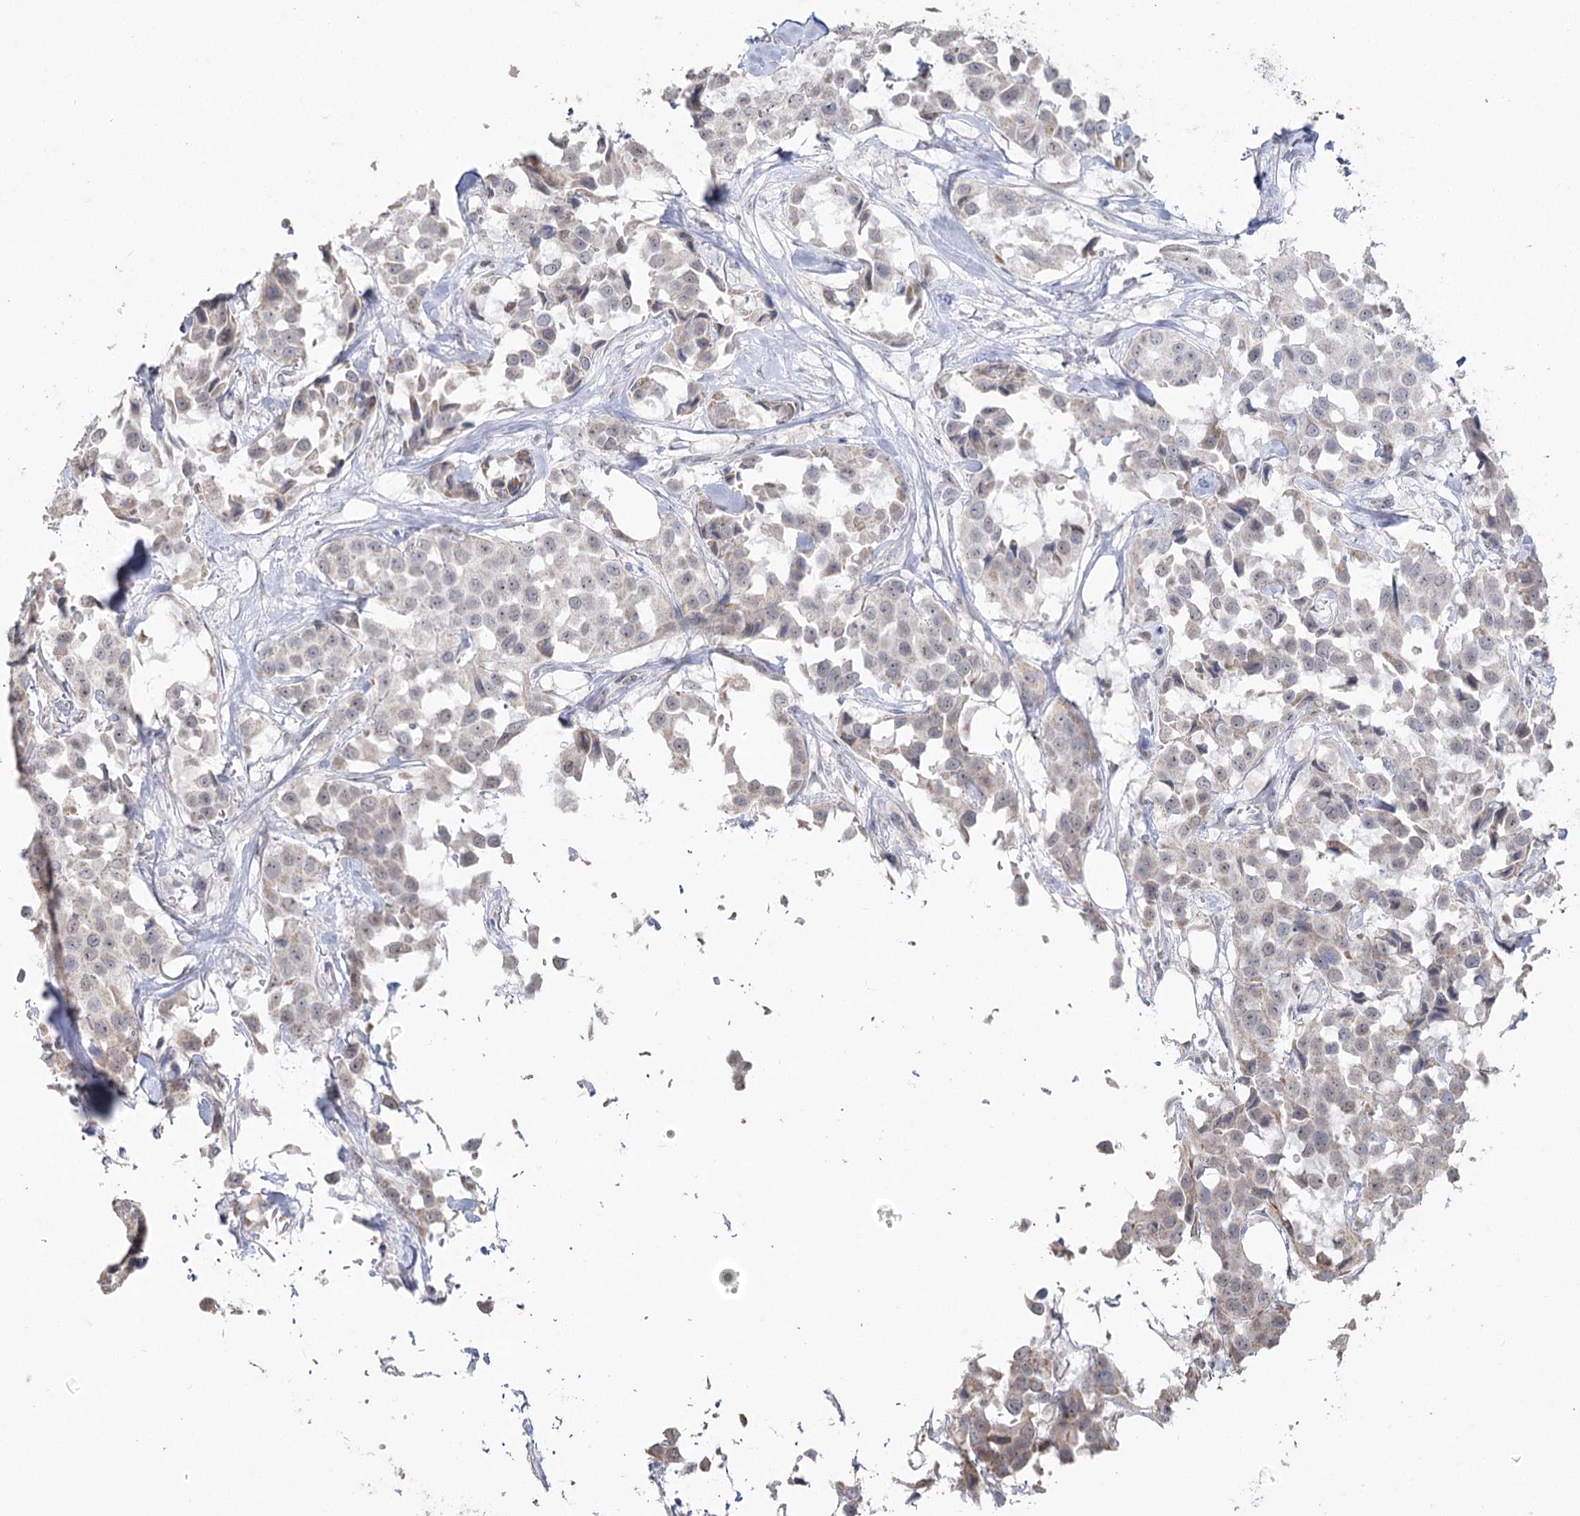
{"staining": {"intensity": "weak", "quantity": "<25%", "location": "cytoplasmic/membranous"}, "tissue": "breast cancer", "cell_type": "Tumor cells", "image_type": "cancer", "snomed": [{"axis": "morphology", "description": "Duct carcinoma"}, {"axis": "topography", "description": "Breast"}], "caption": "Photomicrograph shows no protein staining in tumor cells of breast cancer tissue.", "gene": "RUFY4", "patient": {"sex": "female", "age": 80}}